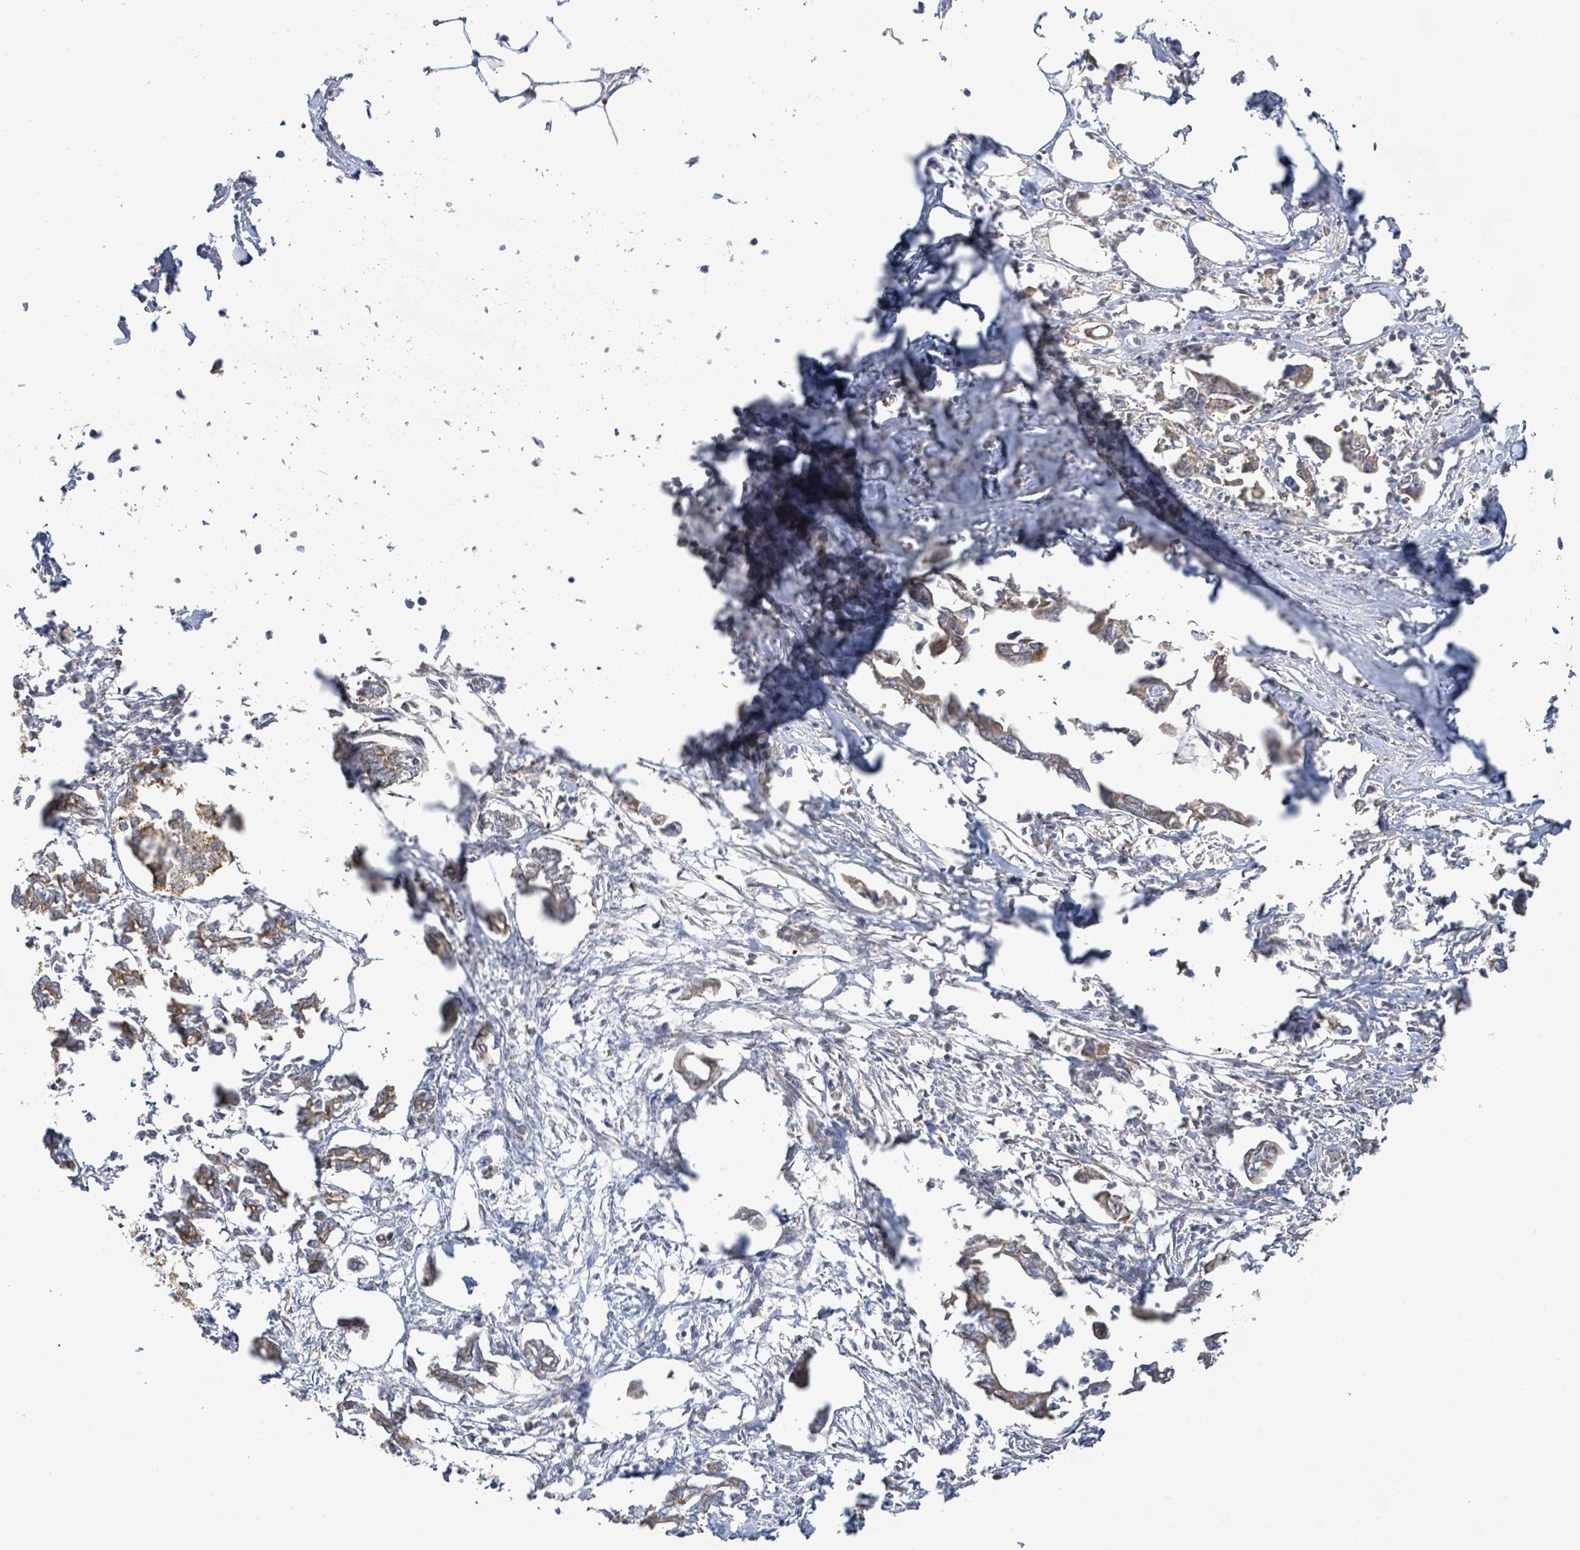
{"staining": {"intensity": "moderate", "quantity": ">75%", "location": "cytoplasmic/membranous"}, "tissue": "pancreatic cancer", "cell_type": "Tumor cells", "image_type": "cancer", "snomed": [{"axis": "morphology", "description": "Adenocarcinoma, NOS"}, {"axis": "topography", "description": "Pancreas"}], "caption": "A brown stain shows moderate cytoplasmic/membranous positivity of a protein in pancreatic cancer (adenocarcinoma) tumor cells.", "gene": "STARD4", "patient": {"sex": "male", "age": 61}}